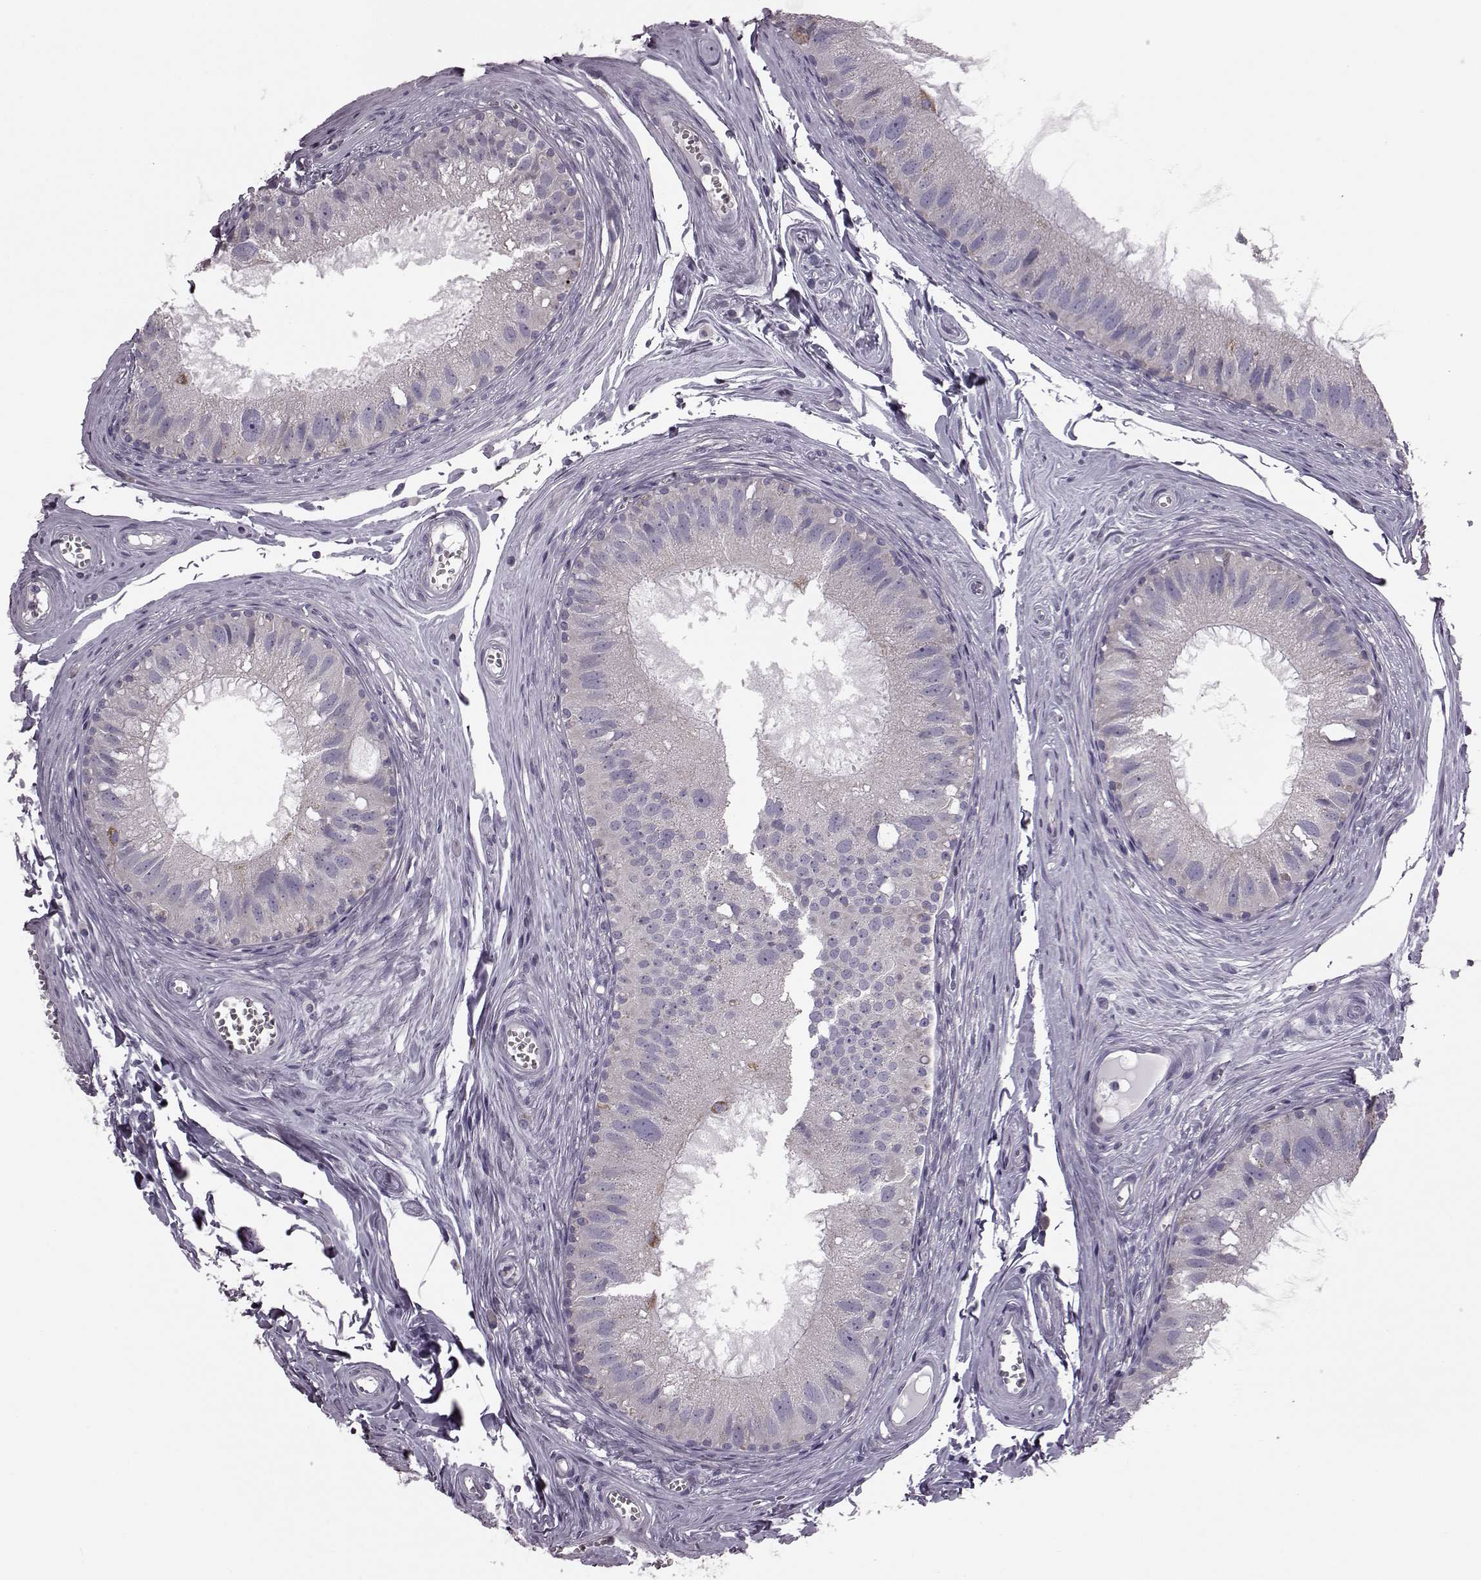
{"staining": {"intensity": "moderate", "quantity": "<25%", "location": "cytoplasmic/membranous"}, "tissue": "epididymis", "cell_type": "Glandular cells", "image_type": "normal", "snomed": [{"axis": "morphology", "description": "Normal tissue, NOS"}, {"axis": "topography", "description": "Epididymis"}], "caption": "Protein staining of benign epididymis reveals moderate cytoplasmic/membranous expression in approximately <25% of glandular cells. (Stains: DAB in brown, nuclei in blue, Microscopy: brightfield microscopy at high magnification).", "gene": "FAM8A1", "patient": {"sex": "male", "age": 45}}